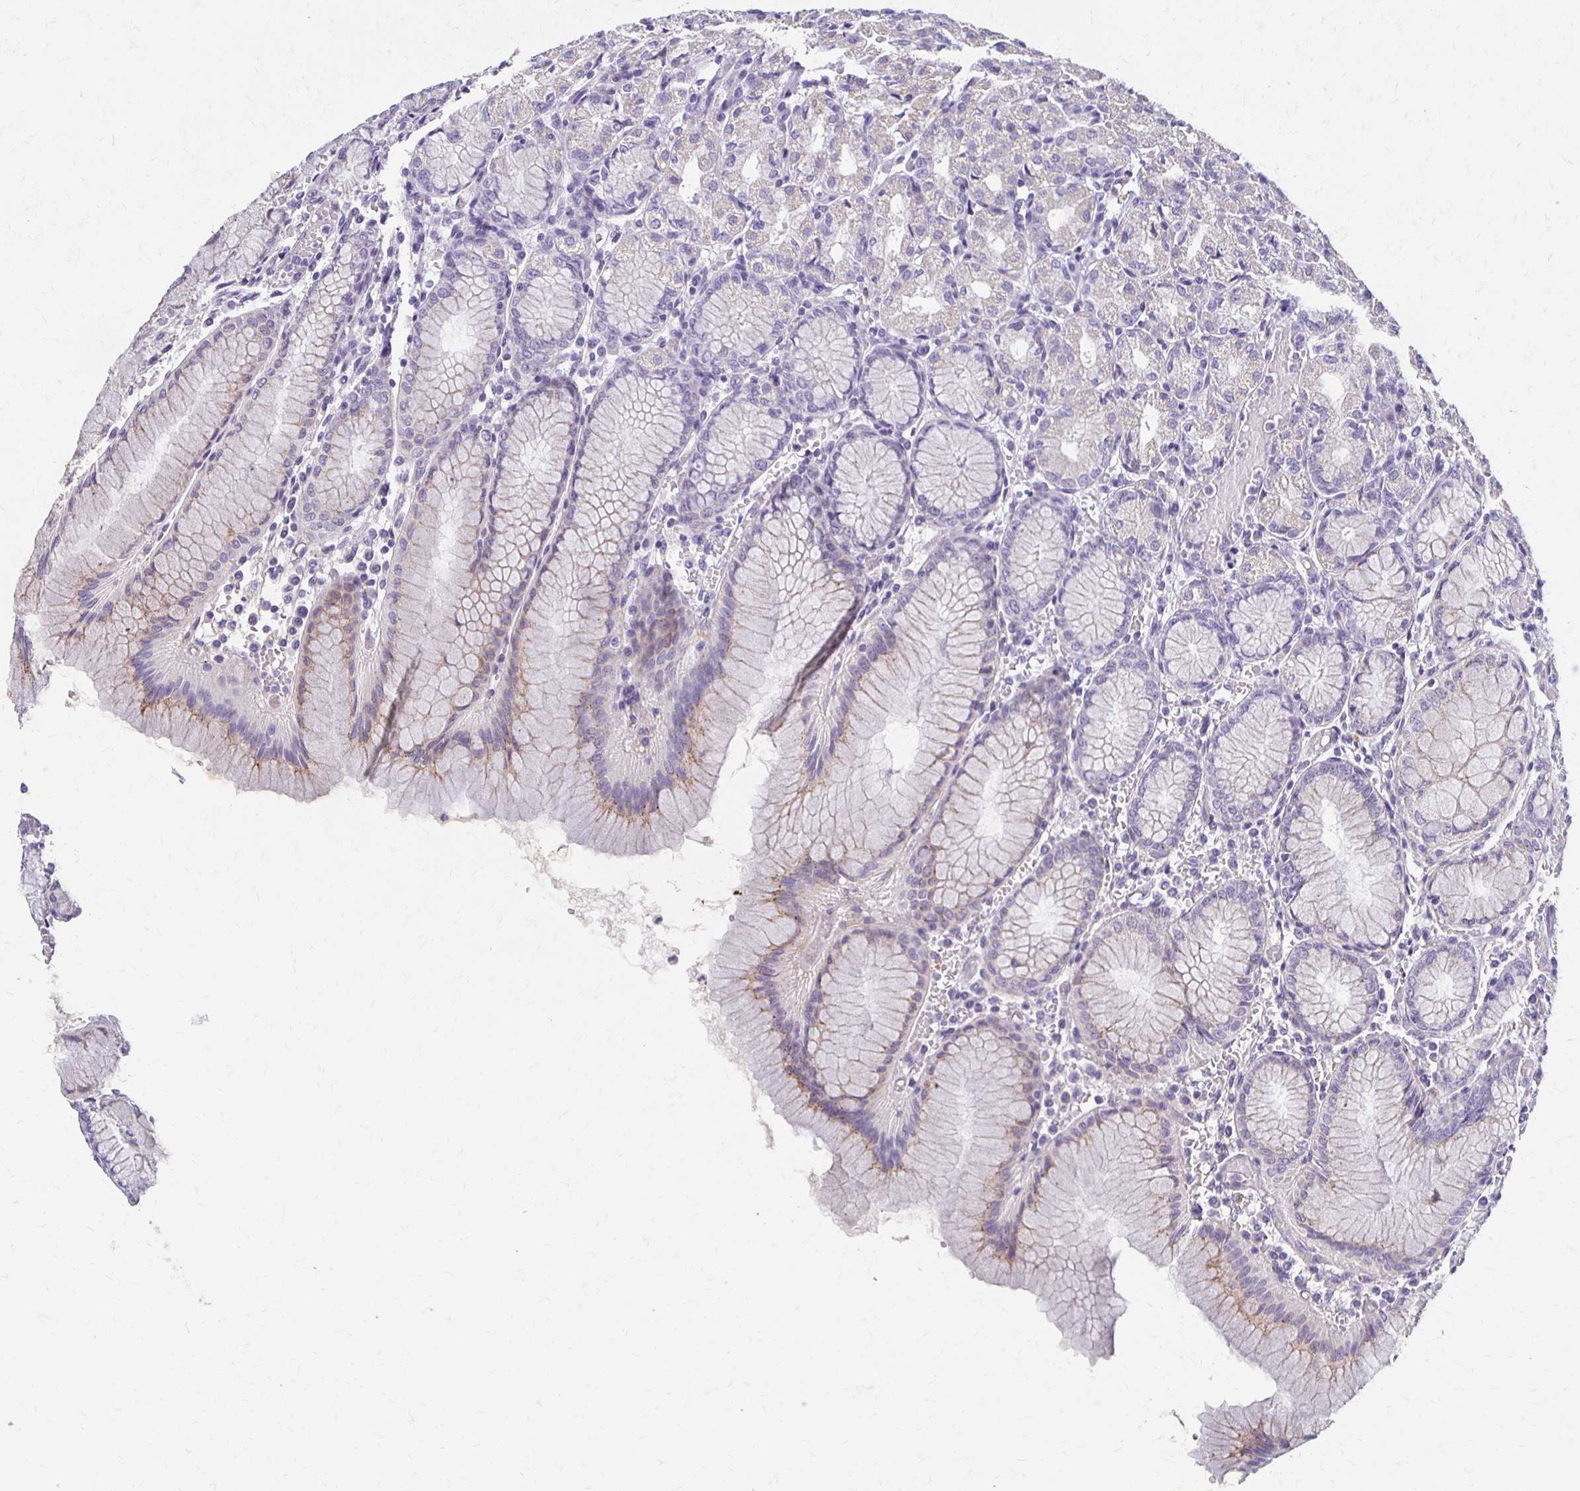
{"staining": {"intensity": "weak", "quantity": "<25%", "location": "cytoplasmic/membranous"}, "tissue": "stomach", "cell_type": "Glandular cells", "image_type": "normal", "snomed": [{"axis": "morphology", "description": "Normal tissue, NOS"}, {"axis": "topography", "description": "Stomach"}], "caption": "This is an immunohistochemistry (IHC) photomicrograph of benign stomach. There is no expression in glandular cells.", "gene": "BBS12", "patient": {"sex": "female", "age": 57}}